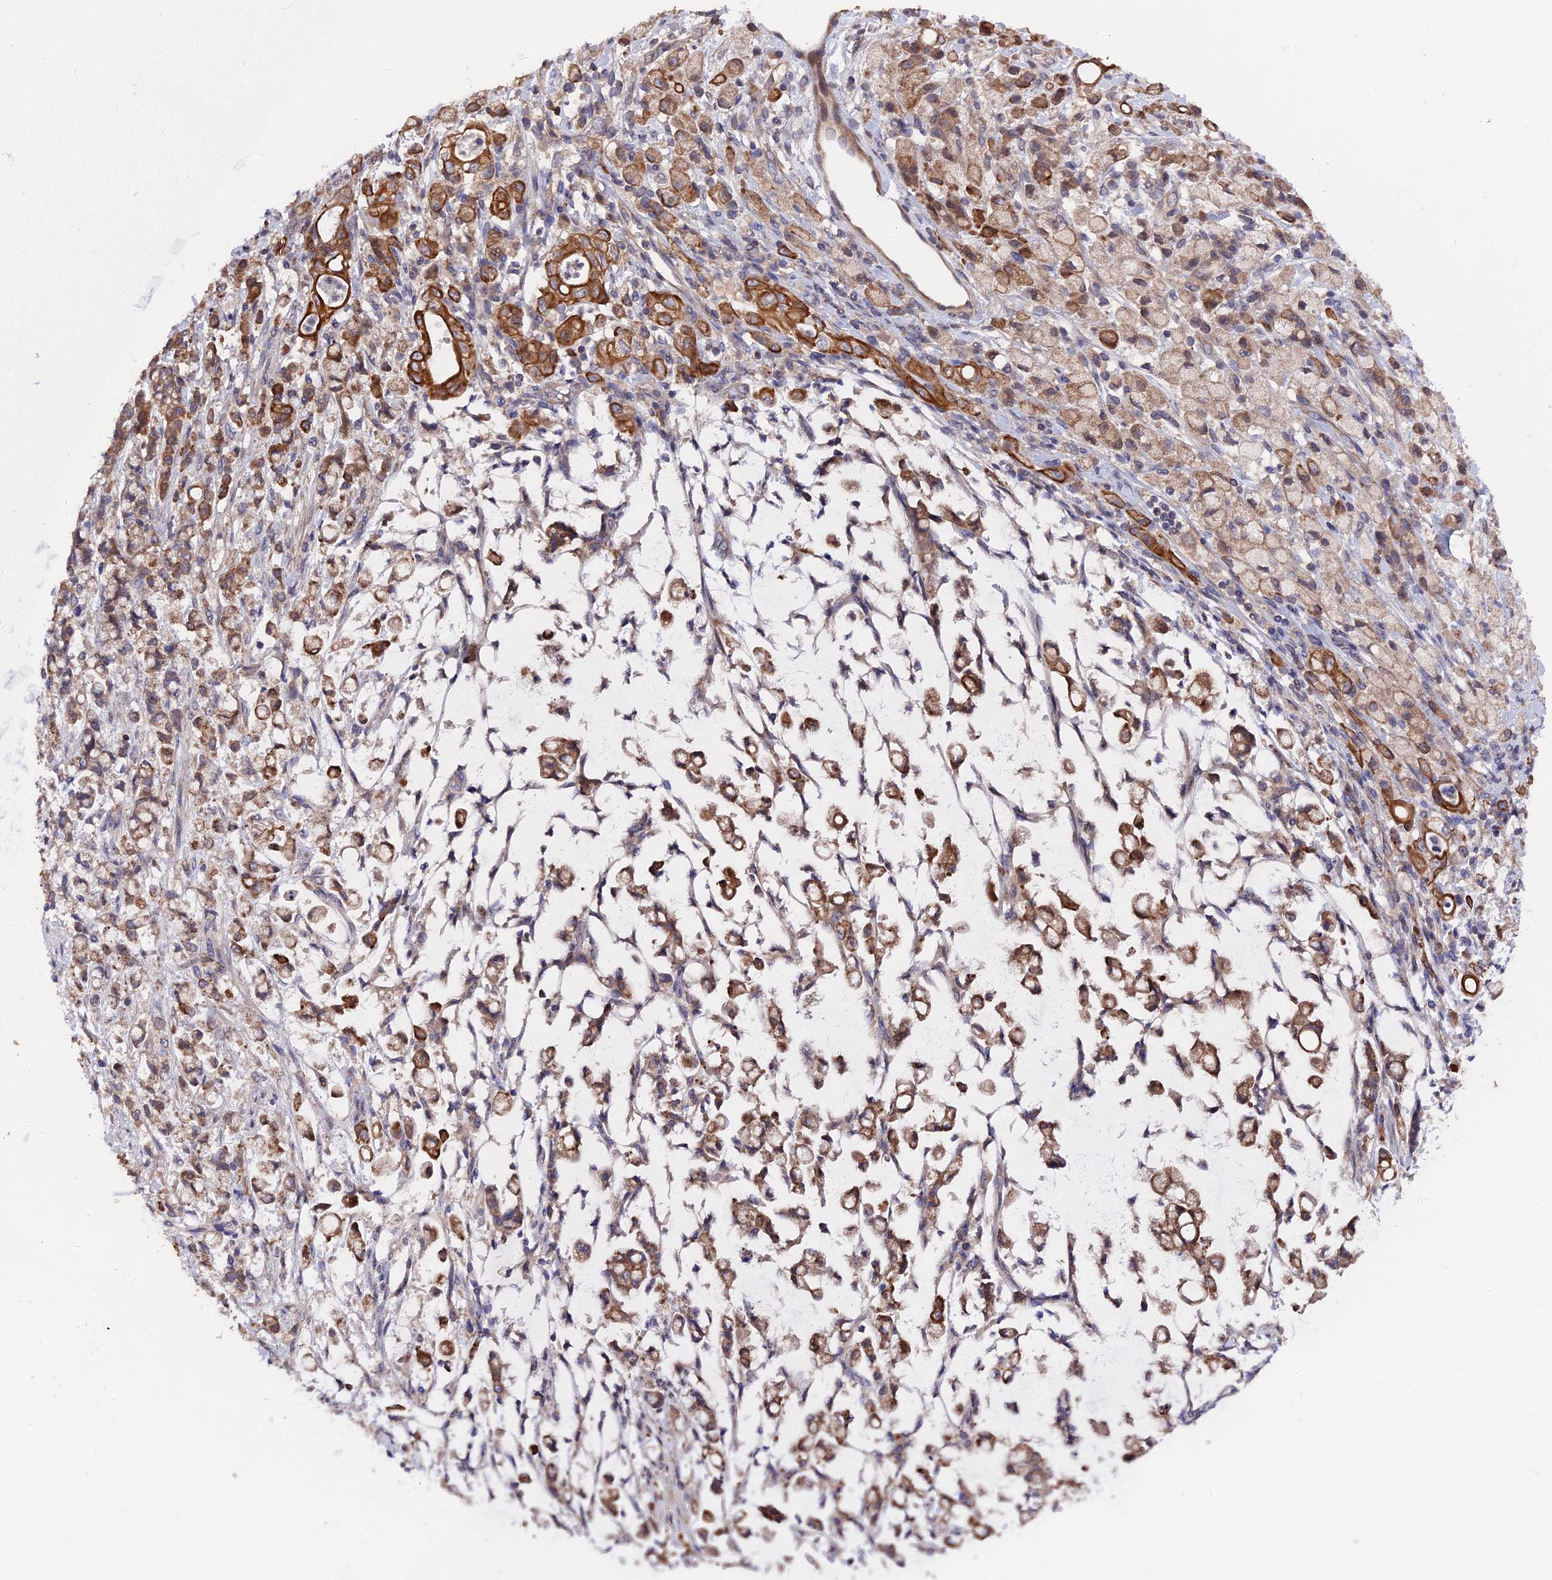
{"staining": {"intensity": "strong", "quantity": ">75%", "location": "cytoplasmic/membranous"}, "tissue": "stomach cancer", "cell_type": "Tumor cells", "image_type": "cancer", "snomed": [{"axis": "morphology", "description": "Adenocarcinoma, NOS"}, {"axis": "topography", "description": "Stomach"}], "caption": "Stomach adenocarcinoma was stained to show a protein in brown. There is high levels of strong cytoplasmic/membranous positivity in about >75% of tumor cells.", "gene": "ZCCHC2", "patient": {"sex": "female", "age": 60}}